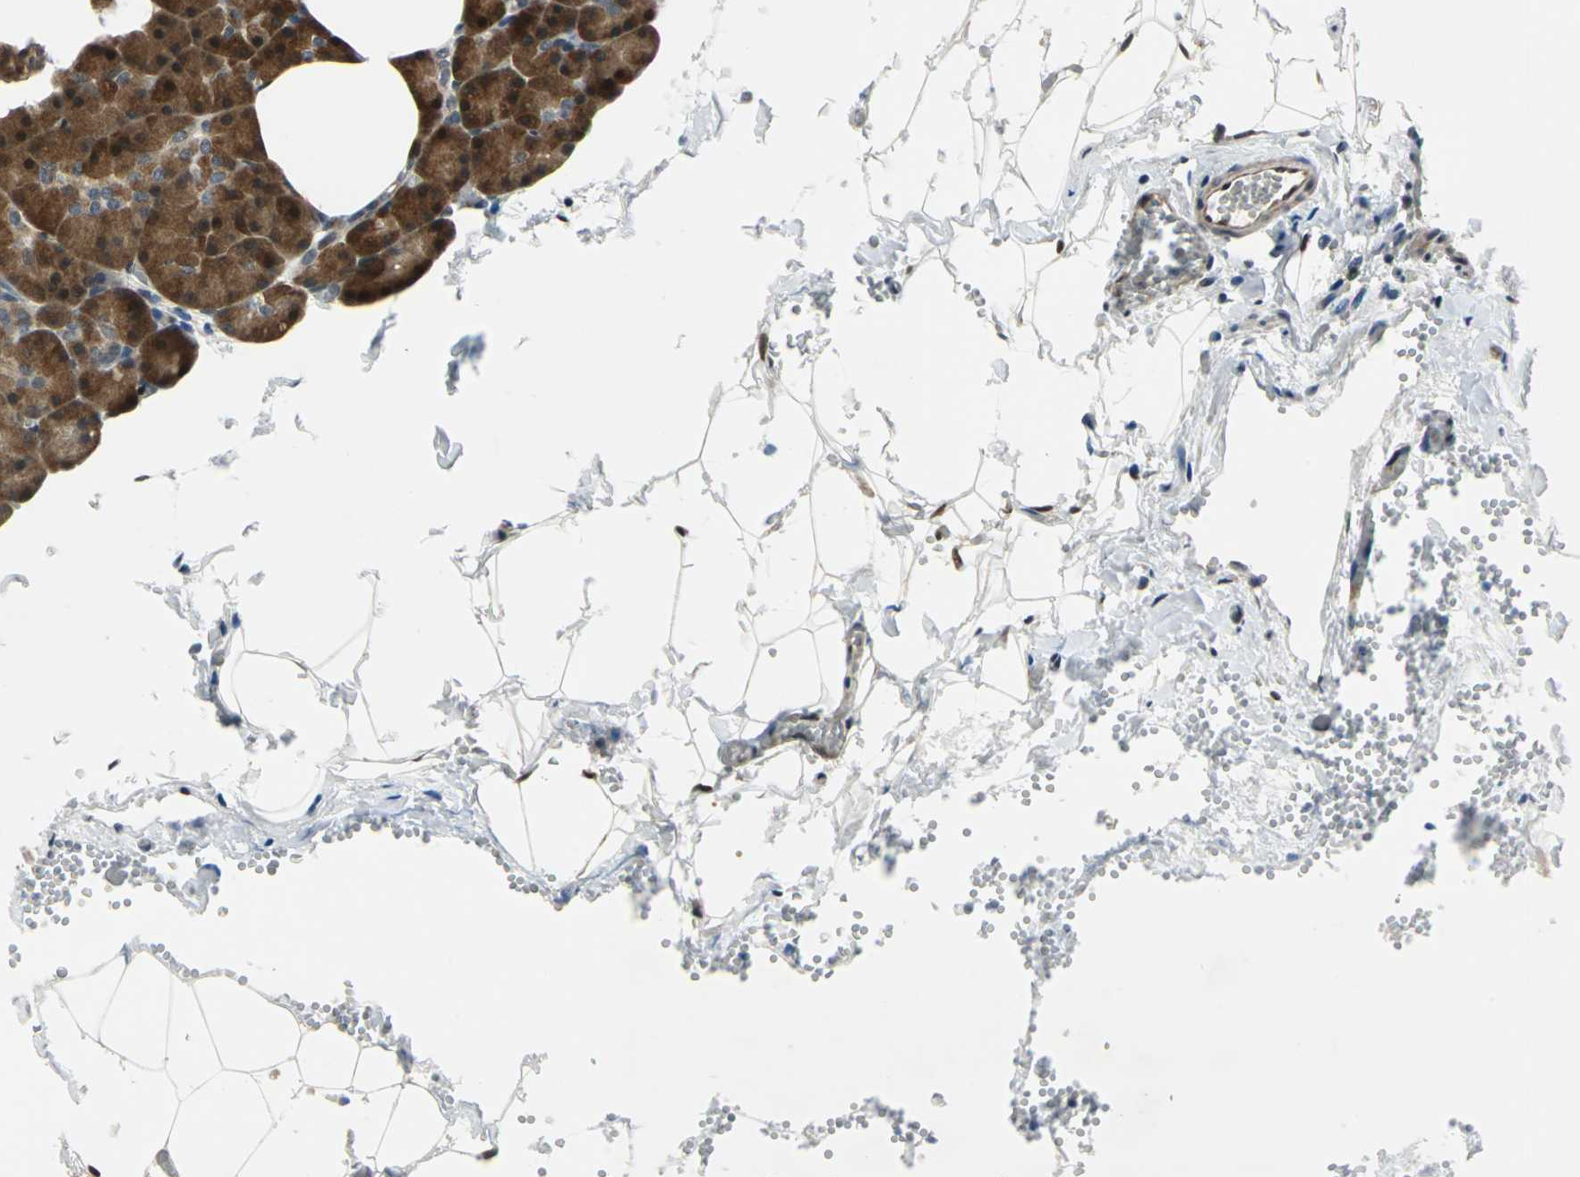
{"staining": {"intensity": "strong", "quantity": ">75%", "location": "cytoplasmic/membranous,nuclear"}, "tissue": "pancreas", "cell_type": "Exocrine glandular cells", "image_type": "normal", "snomed": [{"axis": "morphology", "description": "Normal tissue, NOS"}, {"axis": "topography", "description": "Pancreas"}], "caption": "About >75% of exocrine glandular cells in unremarkable pancreas demonstrate strong cytoplasmic/membranous,nuclear protein staining as visualized by brown immunohistochemical staining.", "gene": "POLR3K", "patient": {"sex": "female", "age": 35}}